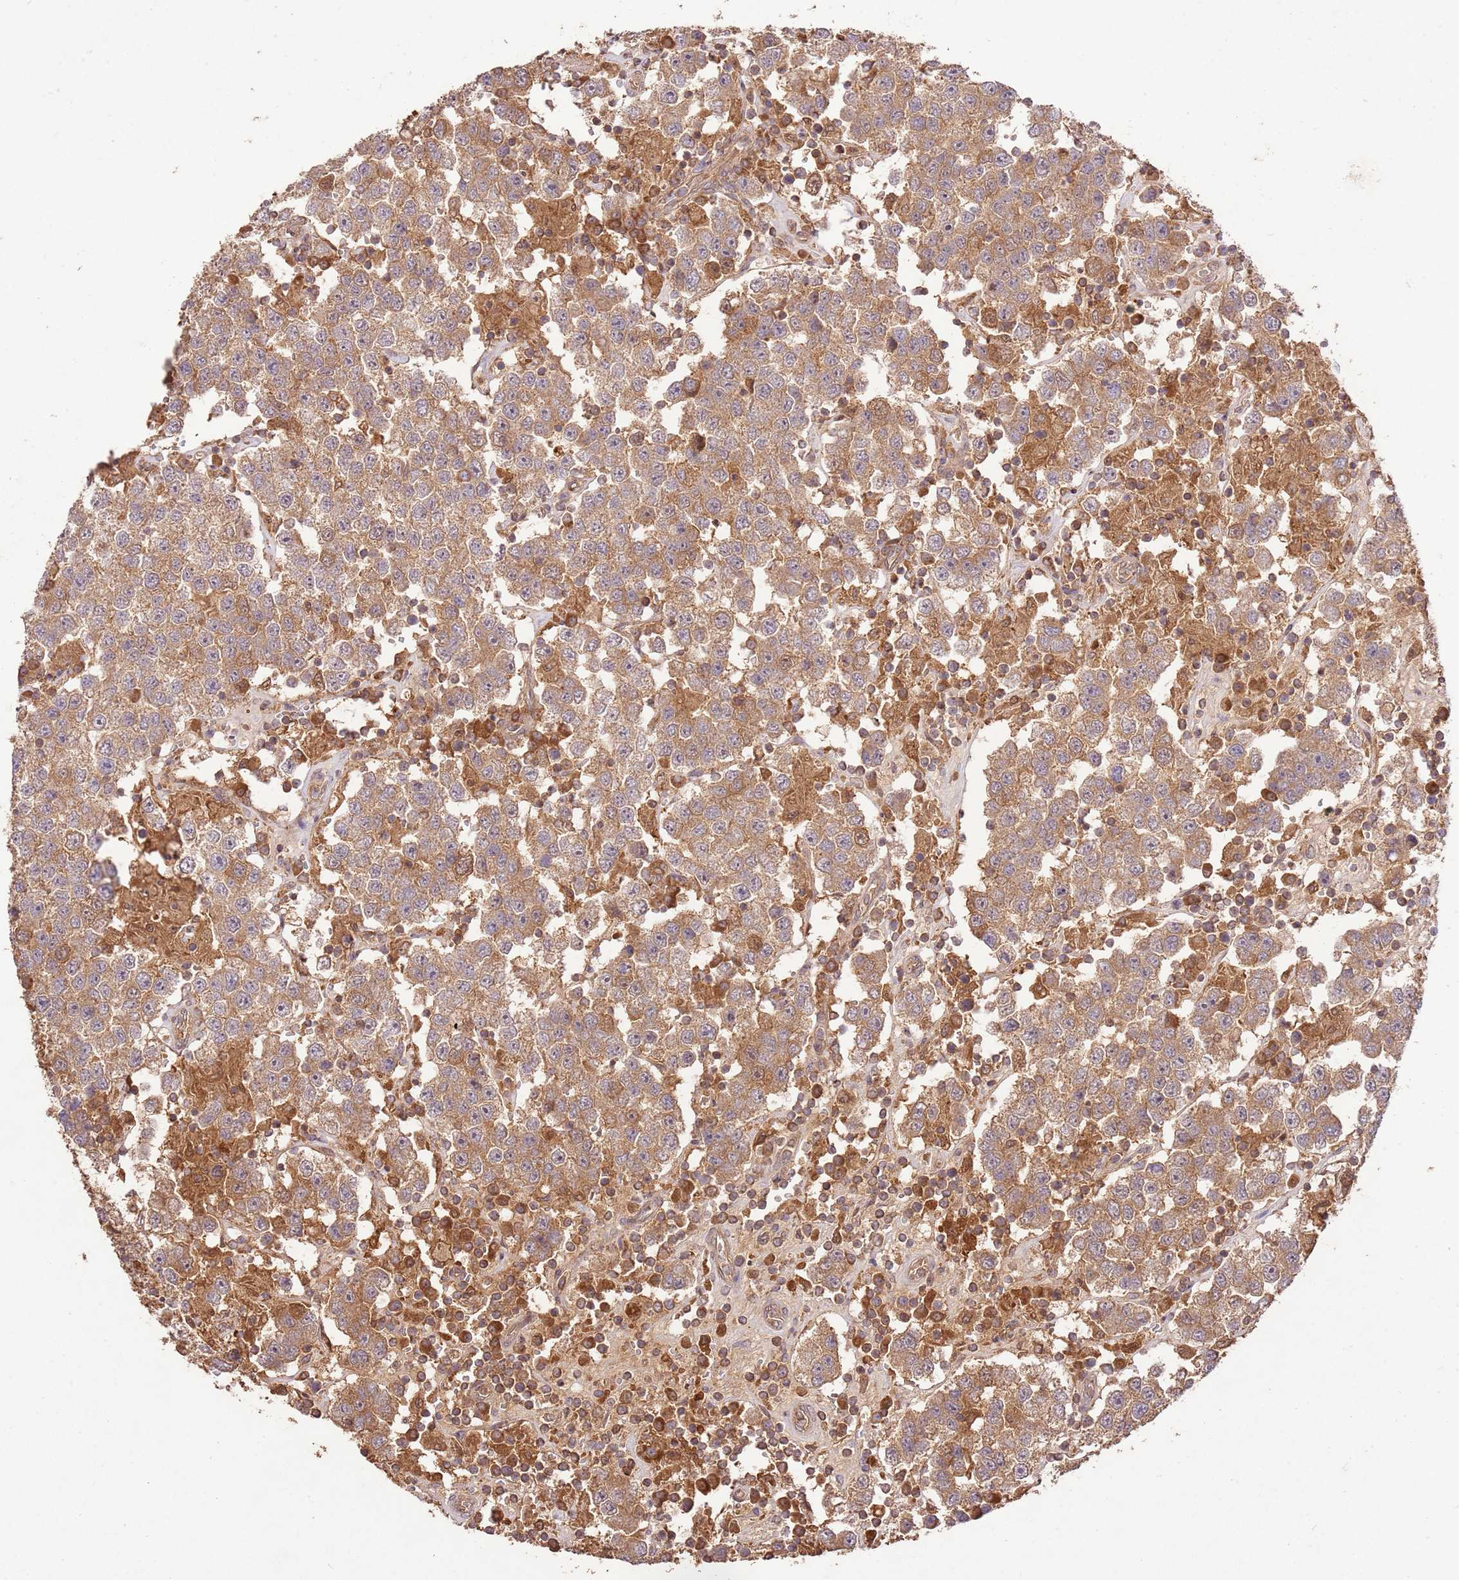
{"staining": {"intensity": "moderate", "quantity": ">75%", "location": "cytoplasmic/membranous"}, "tissue": "testis cancer", "cell_type": "Tumor cells", "image_type": "cancer", "snomed": [{"axis": "morphology", "description": "Seminoma, NOS"}, {"axis": "topography", "description": "Testis"}], "caption": "Testis seminoma stained for a protein shows moderate cytoplasmic/membranous positivity in tumor cells.", "gene": "LRRC28", "patient": {"sex": "male", "age": 37}}